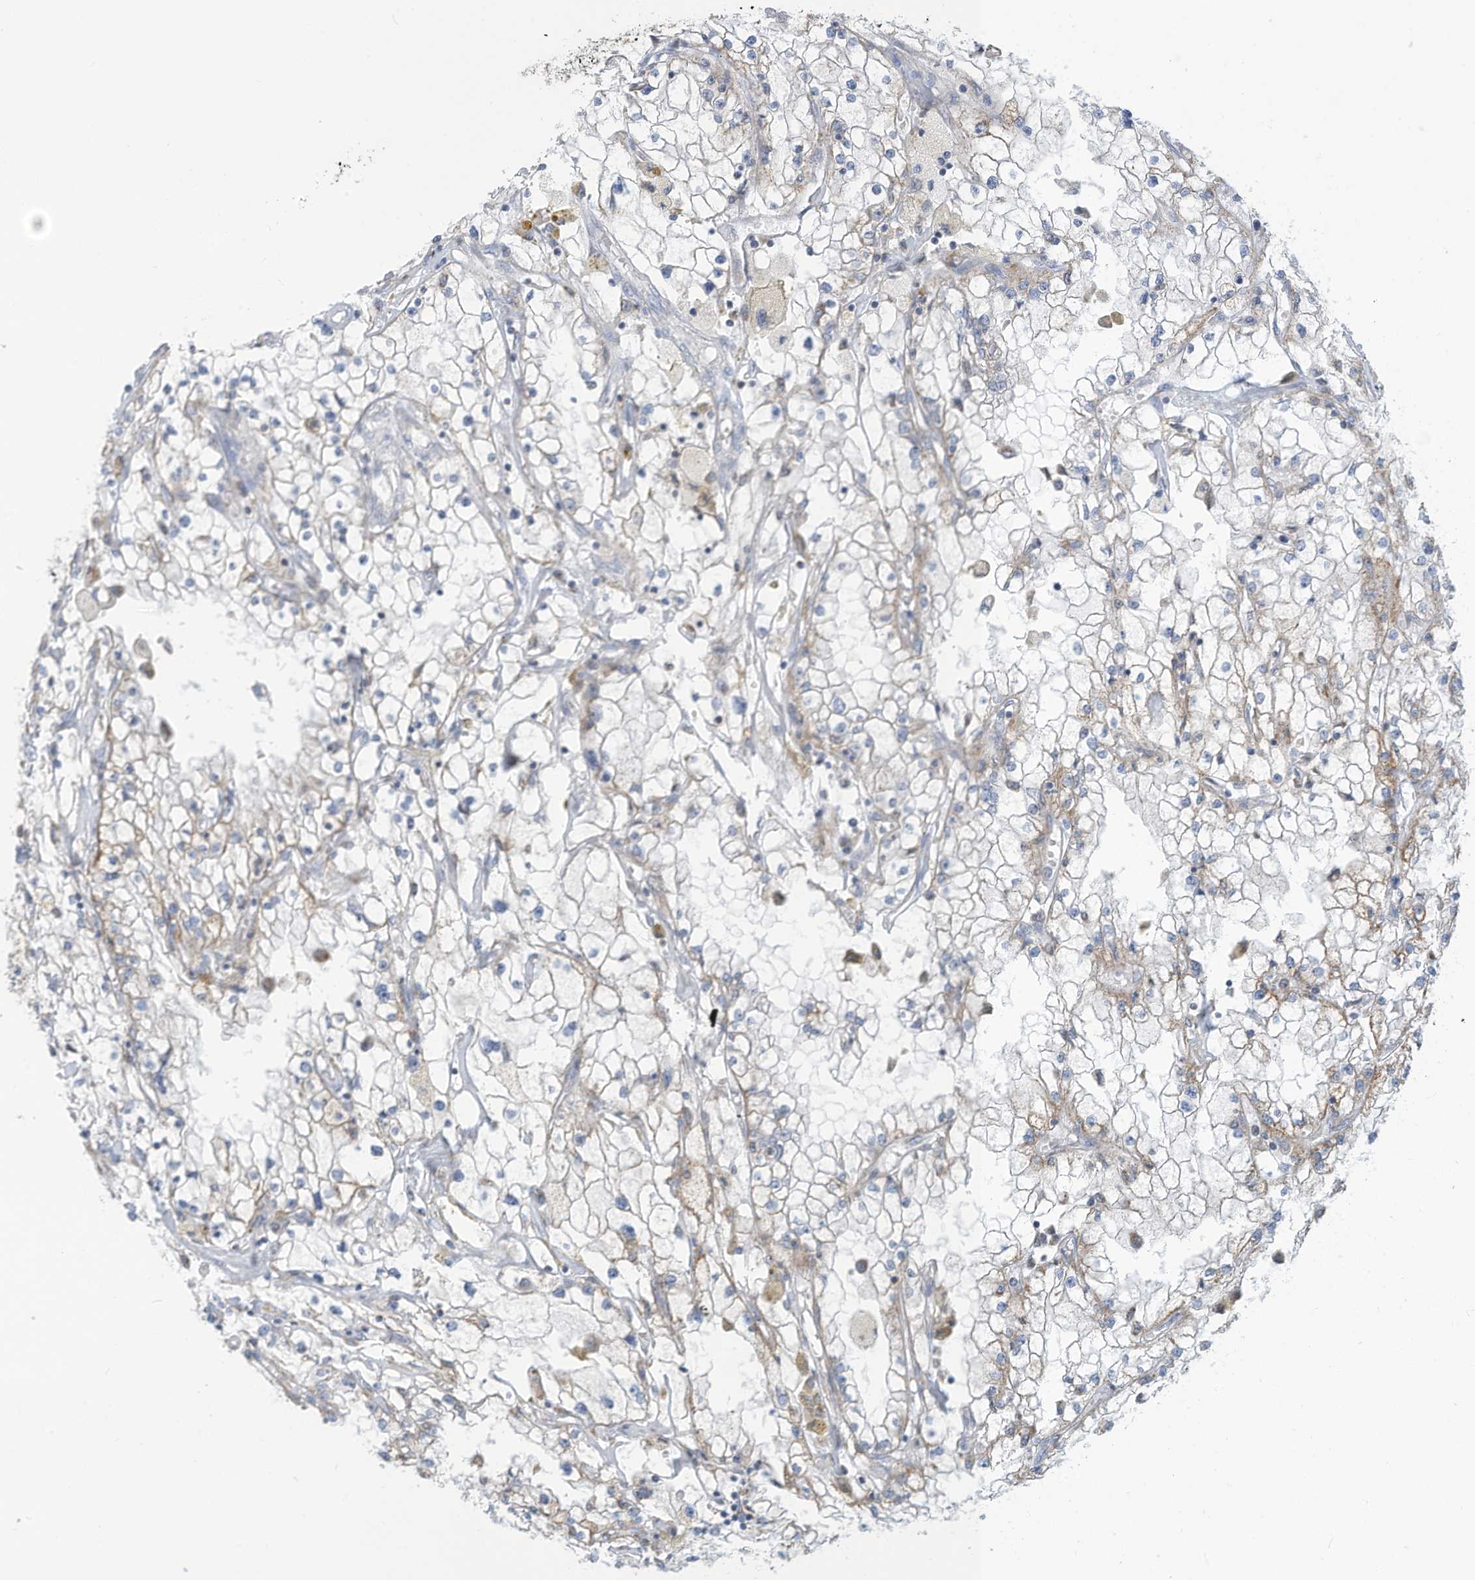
{"staining": {"intensity": "weak", "quantity": "<25%", "location": "cytoplasmic/membranous"}, "tissue": "renal cancer", "cell_type": "Tumor cells", "image_type": "cancer", "snomed": [{"axis": "morphology", "description": "Adenocarcinoma, NOS"}, {"axis": "topography", "description": "Kidney"}], "caption": "High power microscopy image of an immunohistochemistry image of adenocarcinoma (renal), revealing no significant expression in tumor cells.", "gene": "NLN", "patient": {"sex": "male", "age": 56}}